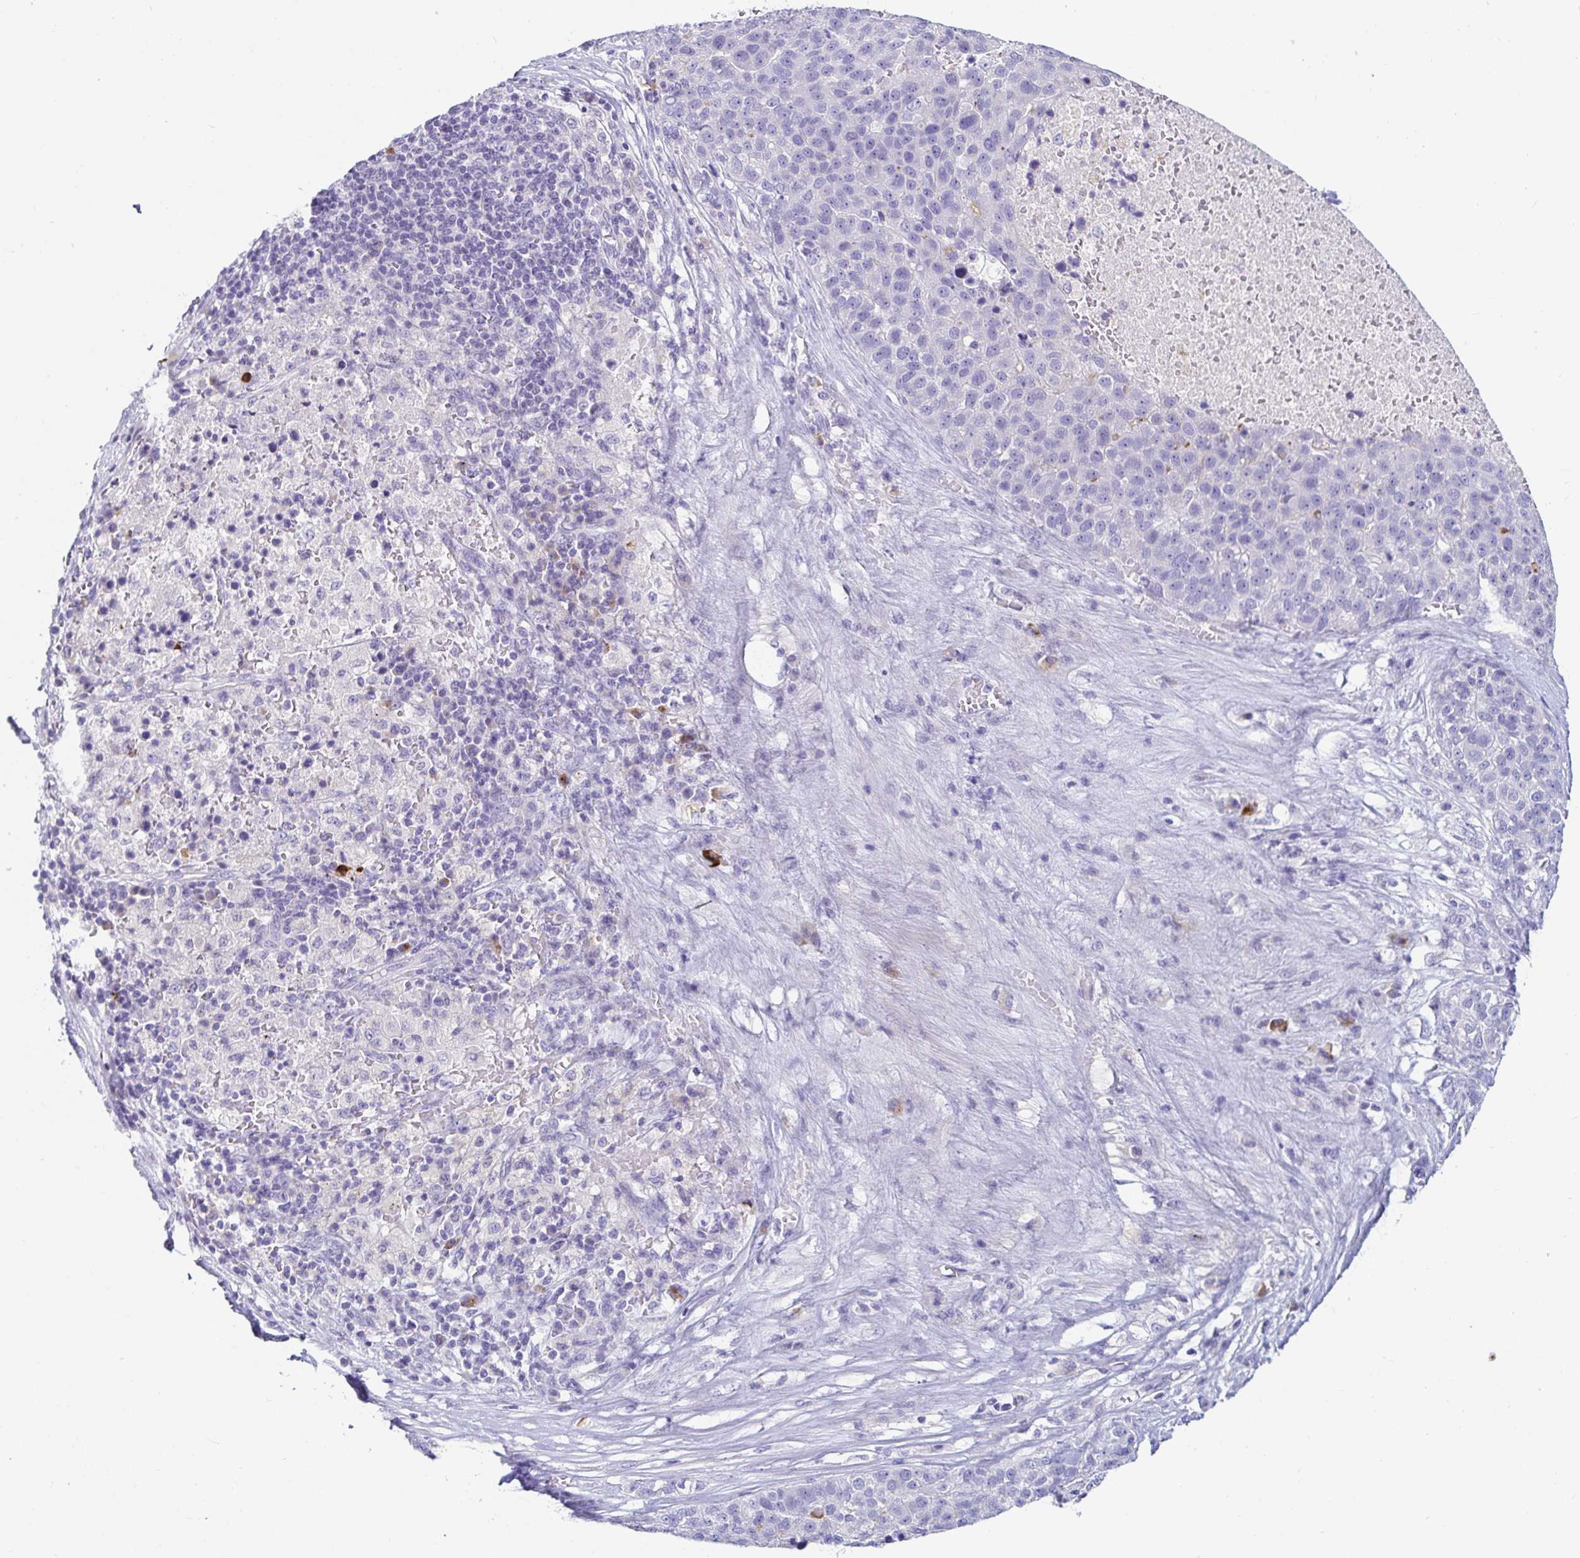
{"staining": {"intensity": "negative", "quantity": "none", "location": "none"}, "tissue": "pancreatic cancer", "cell_type": "Tumor cells", "image_type": "cancer", "snomed": [{"axis": "morphology", "description": "Adenocarcinoma, NOS"}, {"axis": "topography", "description": "Pancreas"}], "caption": "Human pancreatic cancer stained for a protein using immunohistochemistry exhibits no expression in tumor cells.", "gene": "C4orf17", "patient": {"sex": "female", "age": 61}}